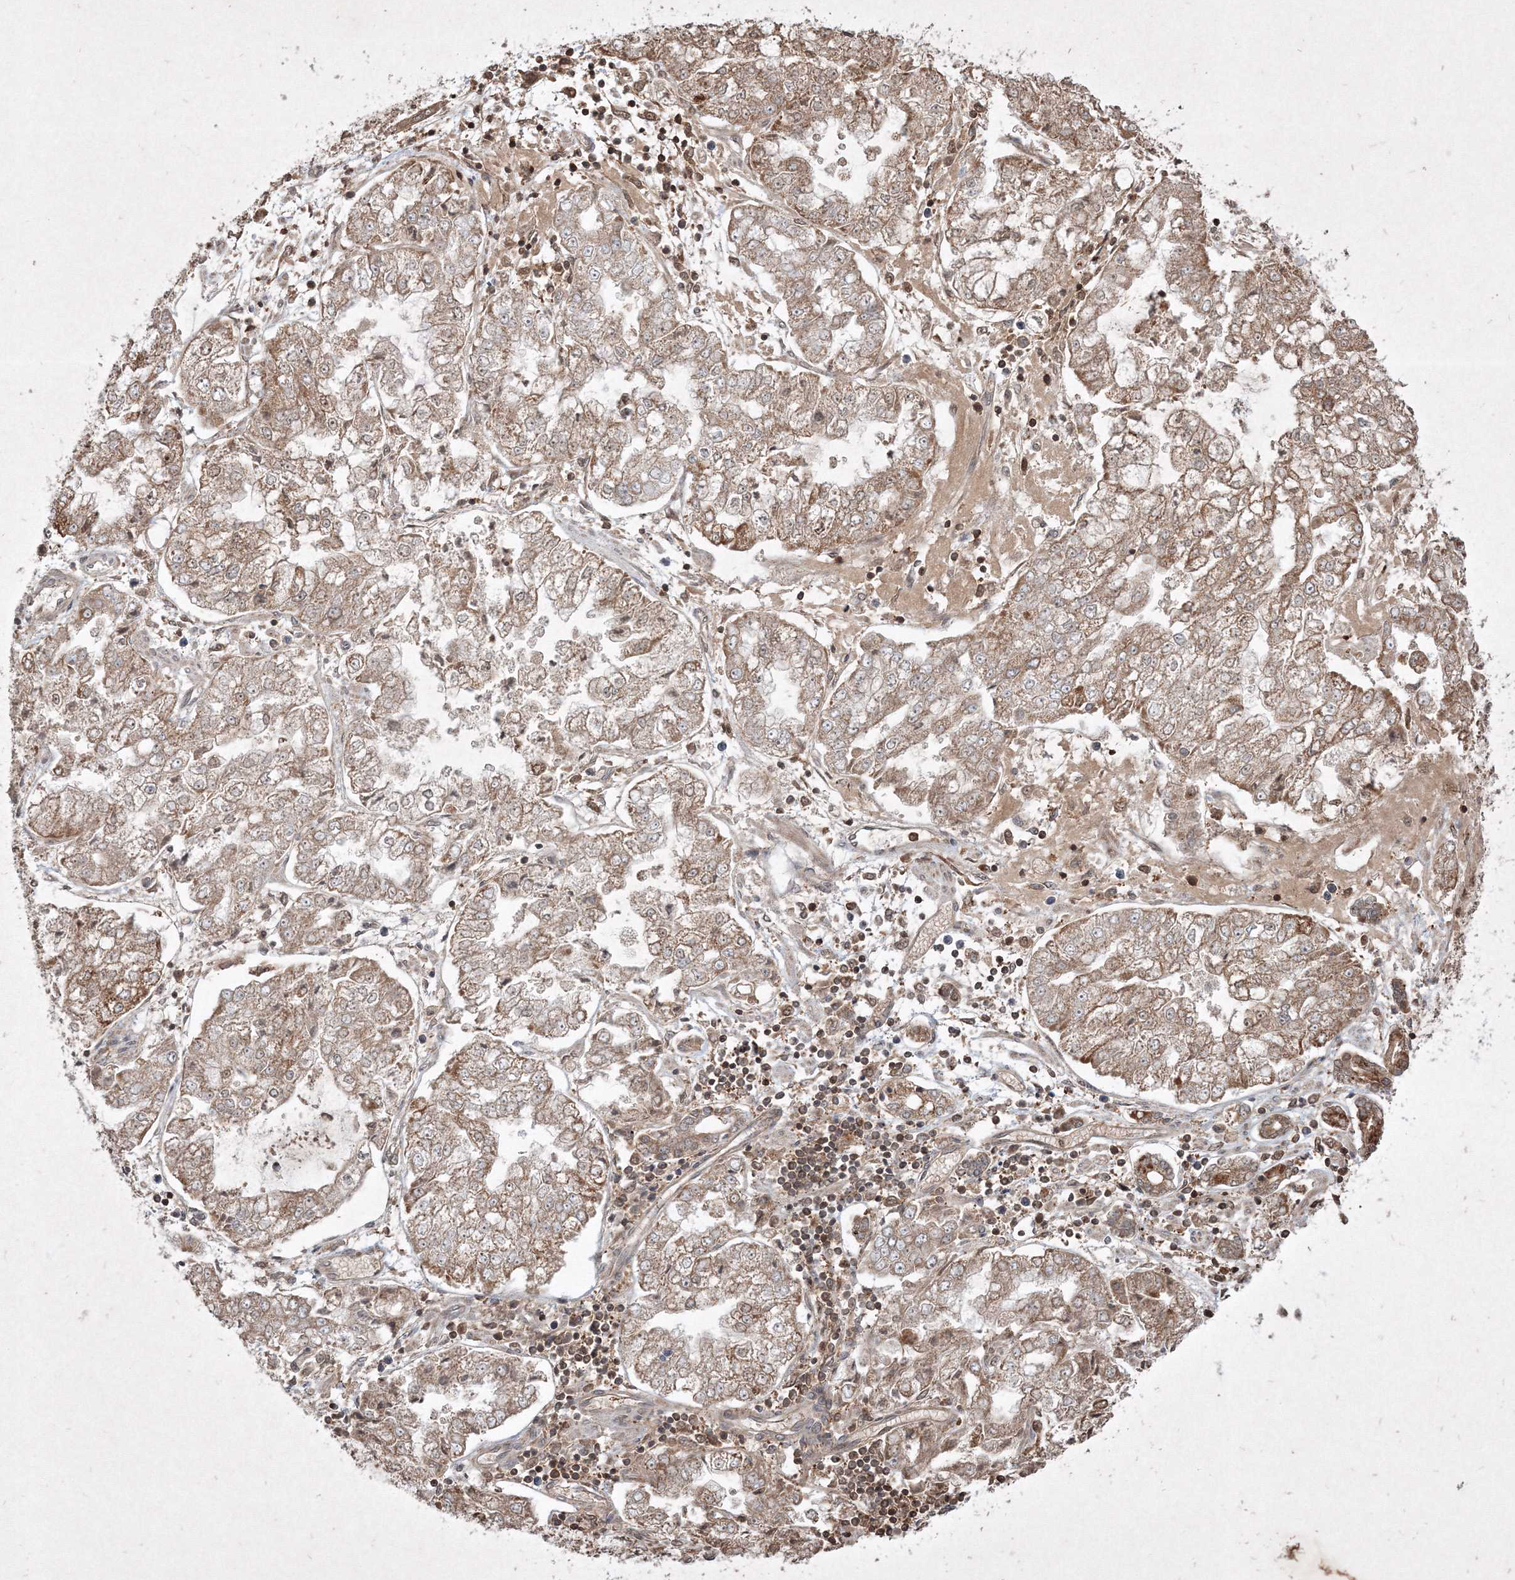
{"staining": {"intensity": "moderate", "quantity": ">75%", "location": "cytoplasmic/membranous"}, "tissue": "stomach cancer", "cell_type": "Tumor cells", "image_type": "cancer", "snomed": [{"axis": "morphology", "description": "Adenocarcinoma, NOS"}, {"axis": "topography", "description": "Stomach"}], "caption": "A brown stain highlights moderate cytoplasmic/membranous expression of a protein in human stomach cancer (adenocarcinoma) tumor cells. The protein of interest is shown in brown color, while the nuclei are stained blue.", "gene": "PLTP", "patient": {"sex": "male", "age": 76}}